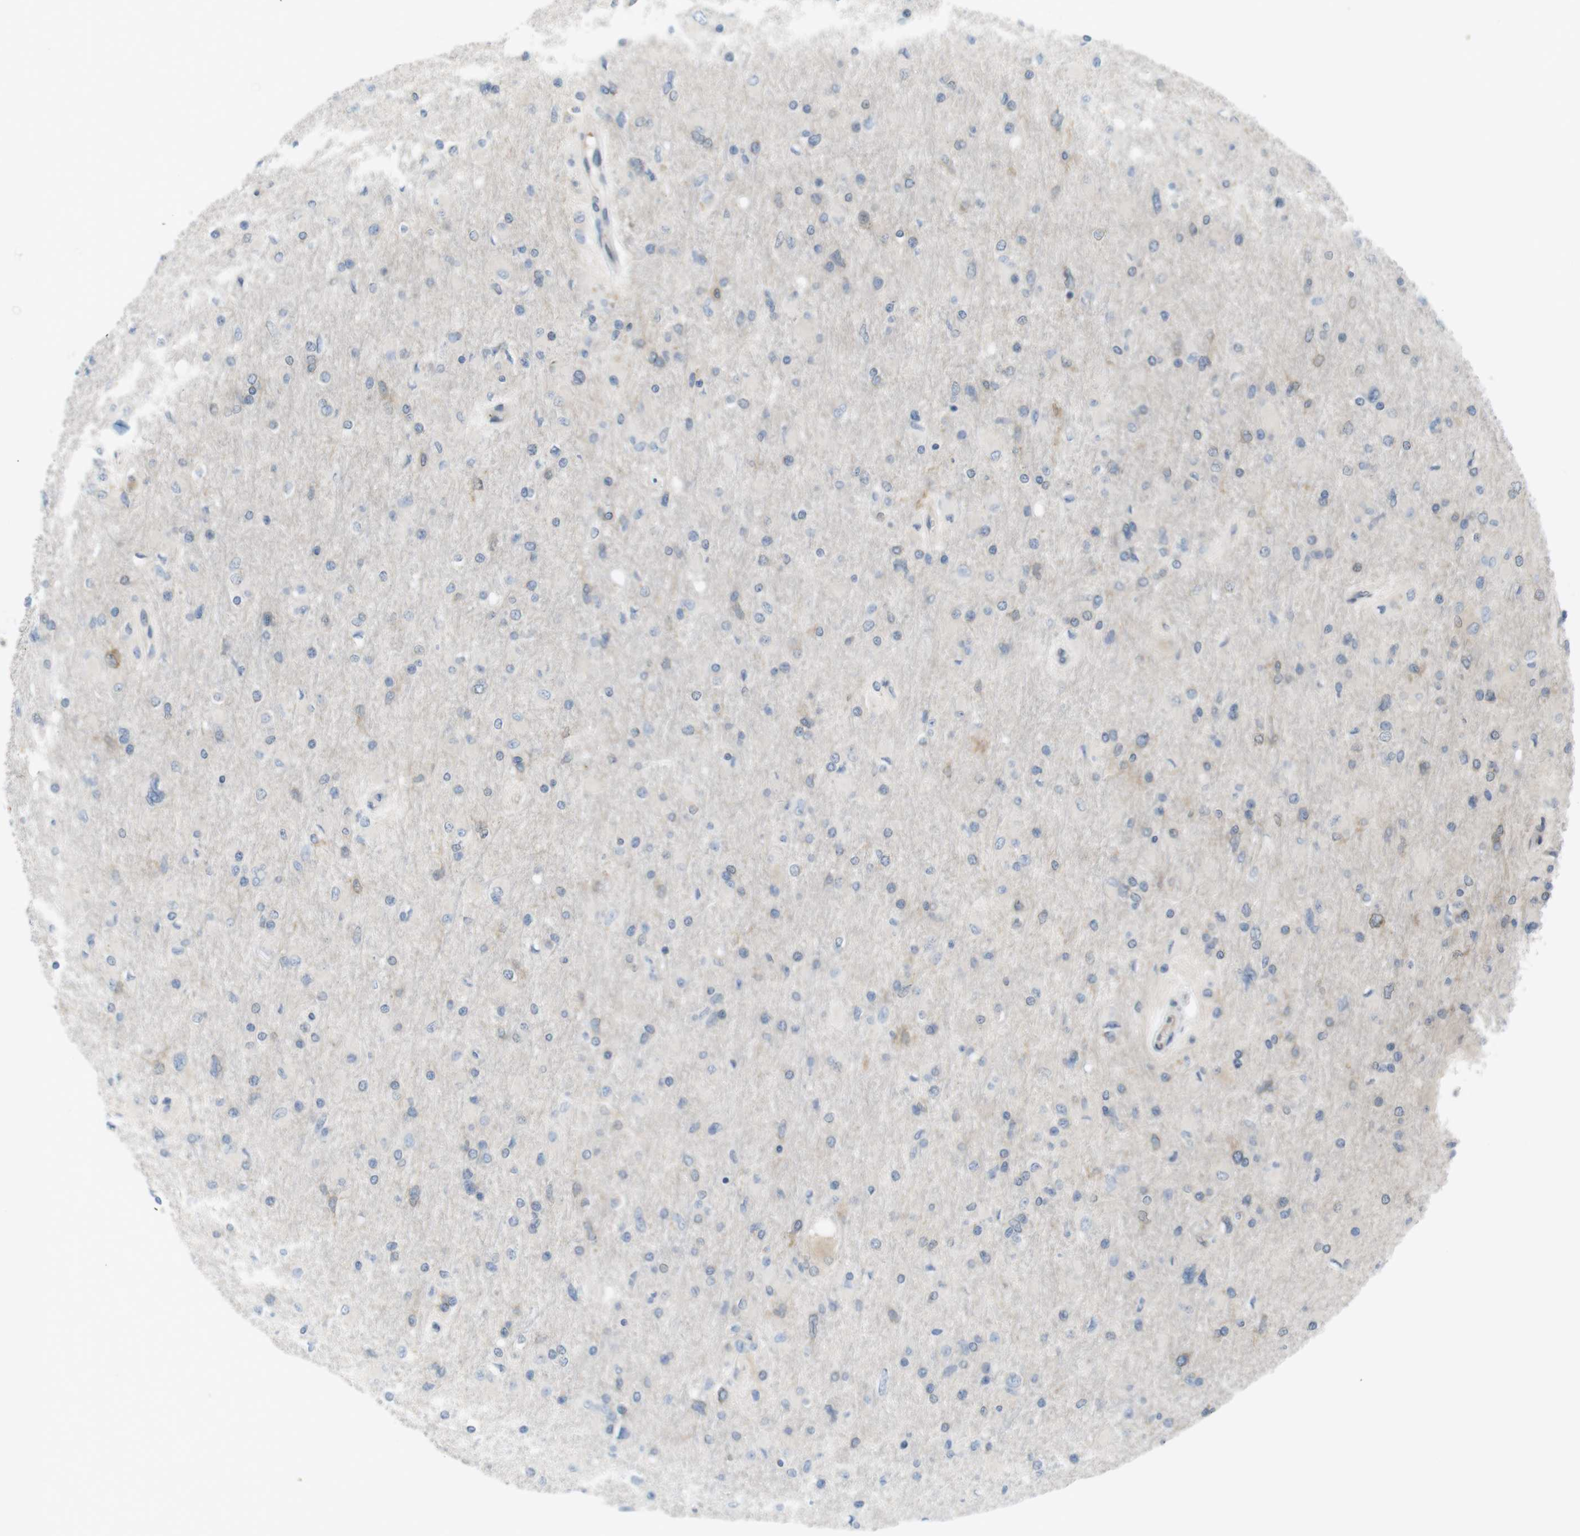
{"staining": {"intensity": "negative", "quantity": "none", "location": "none"}, "tissue": "glioma", "cell_type": "Tumor cells", "image_type": "cancer", "snomed": [{"axis": "morphology", "description": "Glioma, malignant, High grade"}, {"axis": "topography", "description": "Cerebral cortex"}], "caption": "A photomicrograph of human glioma is negative for staining in tumor cells.", "gene": "GJC3", "patient": {"sex": "female", "age": 36}}